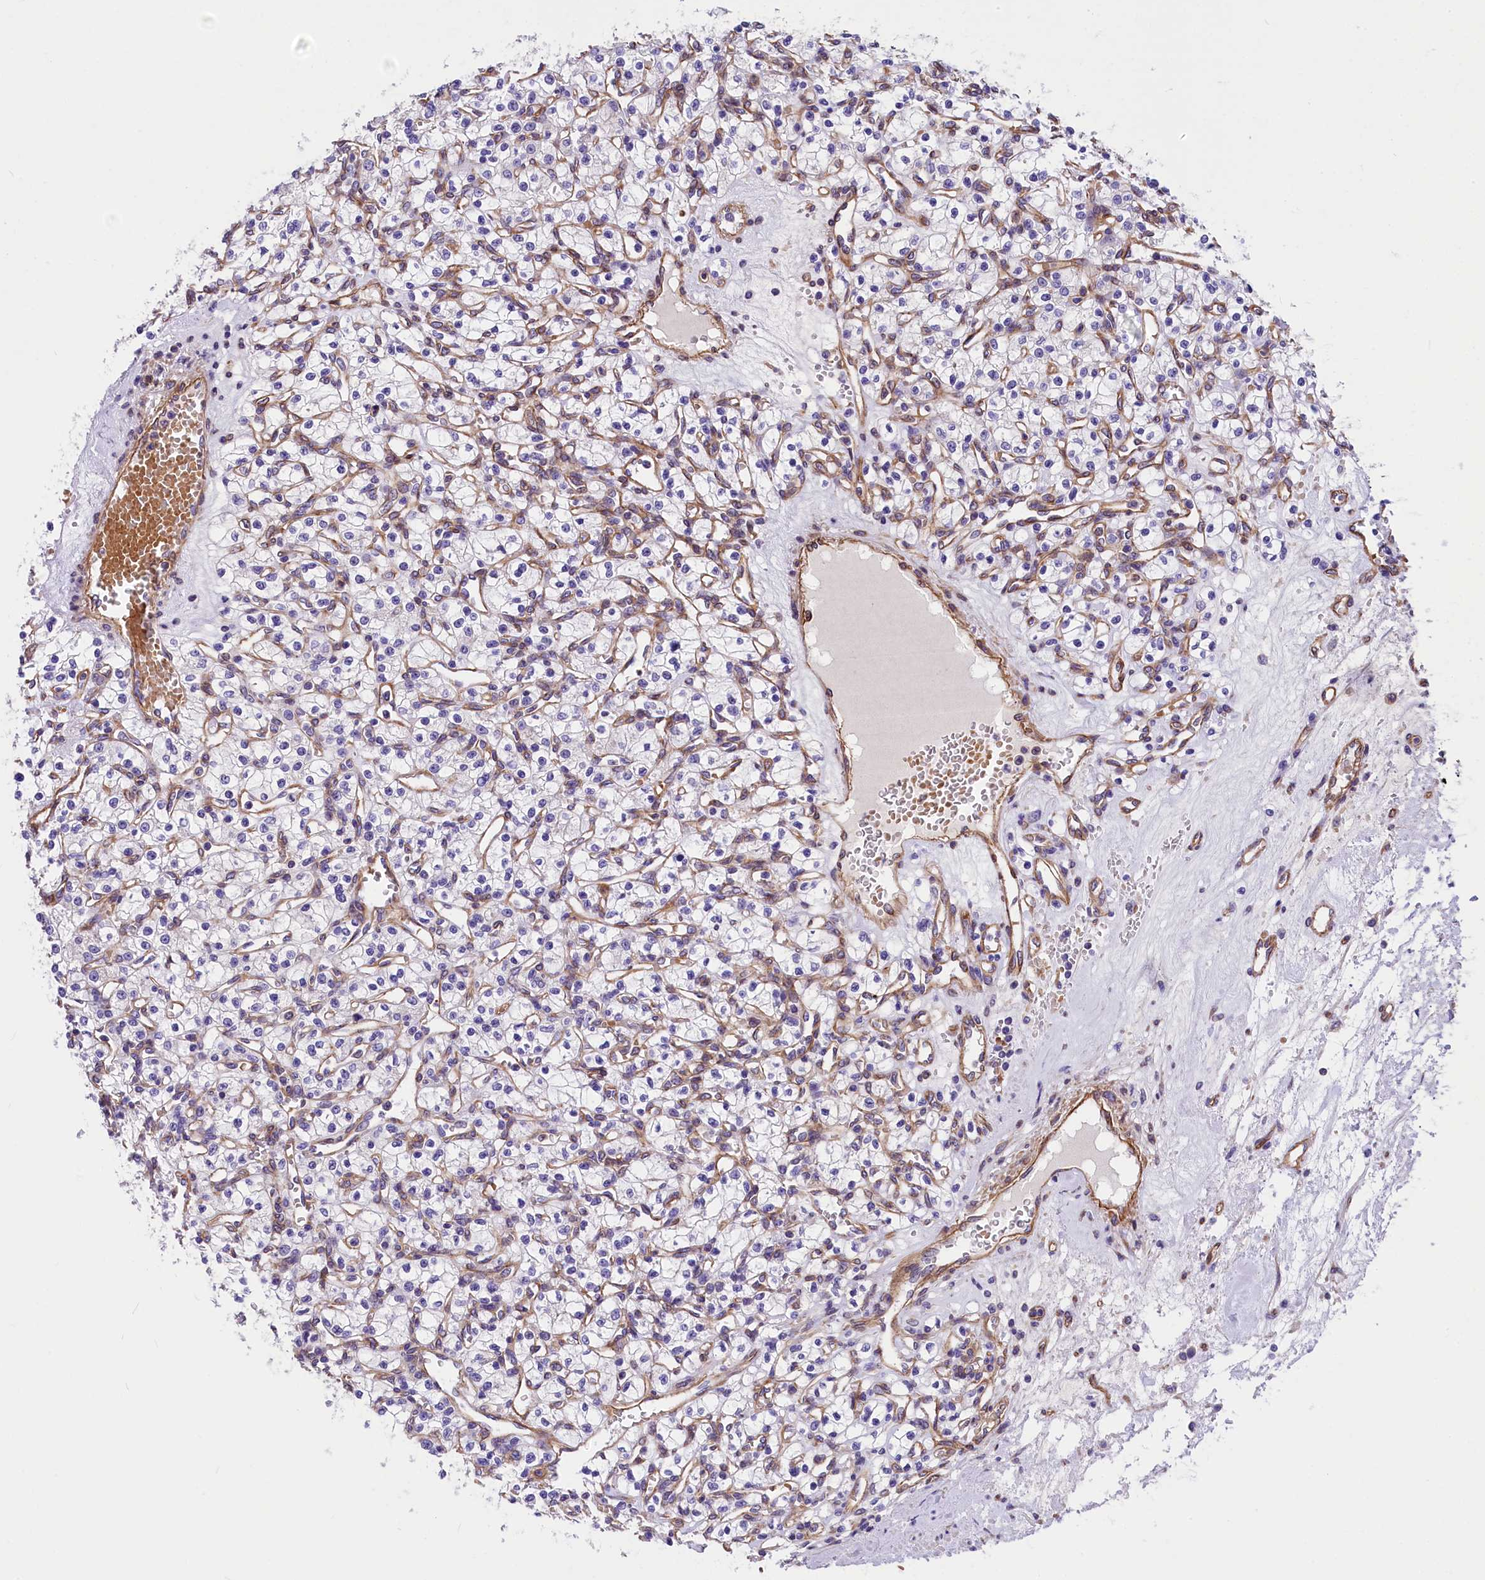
{"staining": {"intensity": "negative", "quantity": "none", "location": "none"}, "tissue": "renal cancer", "cell_type": "Tumor cells", "image_type": "cancer", "snomed": [{"axis": "morphology", "description": "Adenocarcinoma, NOS"}, {"axis": "topography", "description": "Kidney"}], "caption": "Micrograph shows no significant protein staining in tumor cells of renal cancer.", "gene": "MED20", "patient": {"sex": "female", "age": 59}}